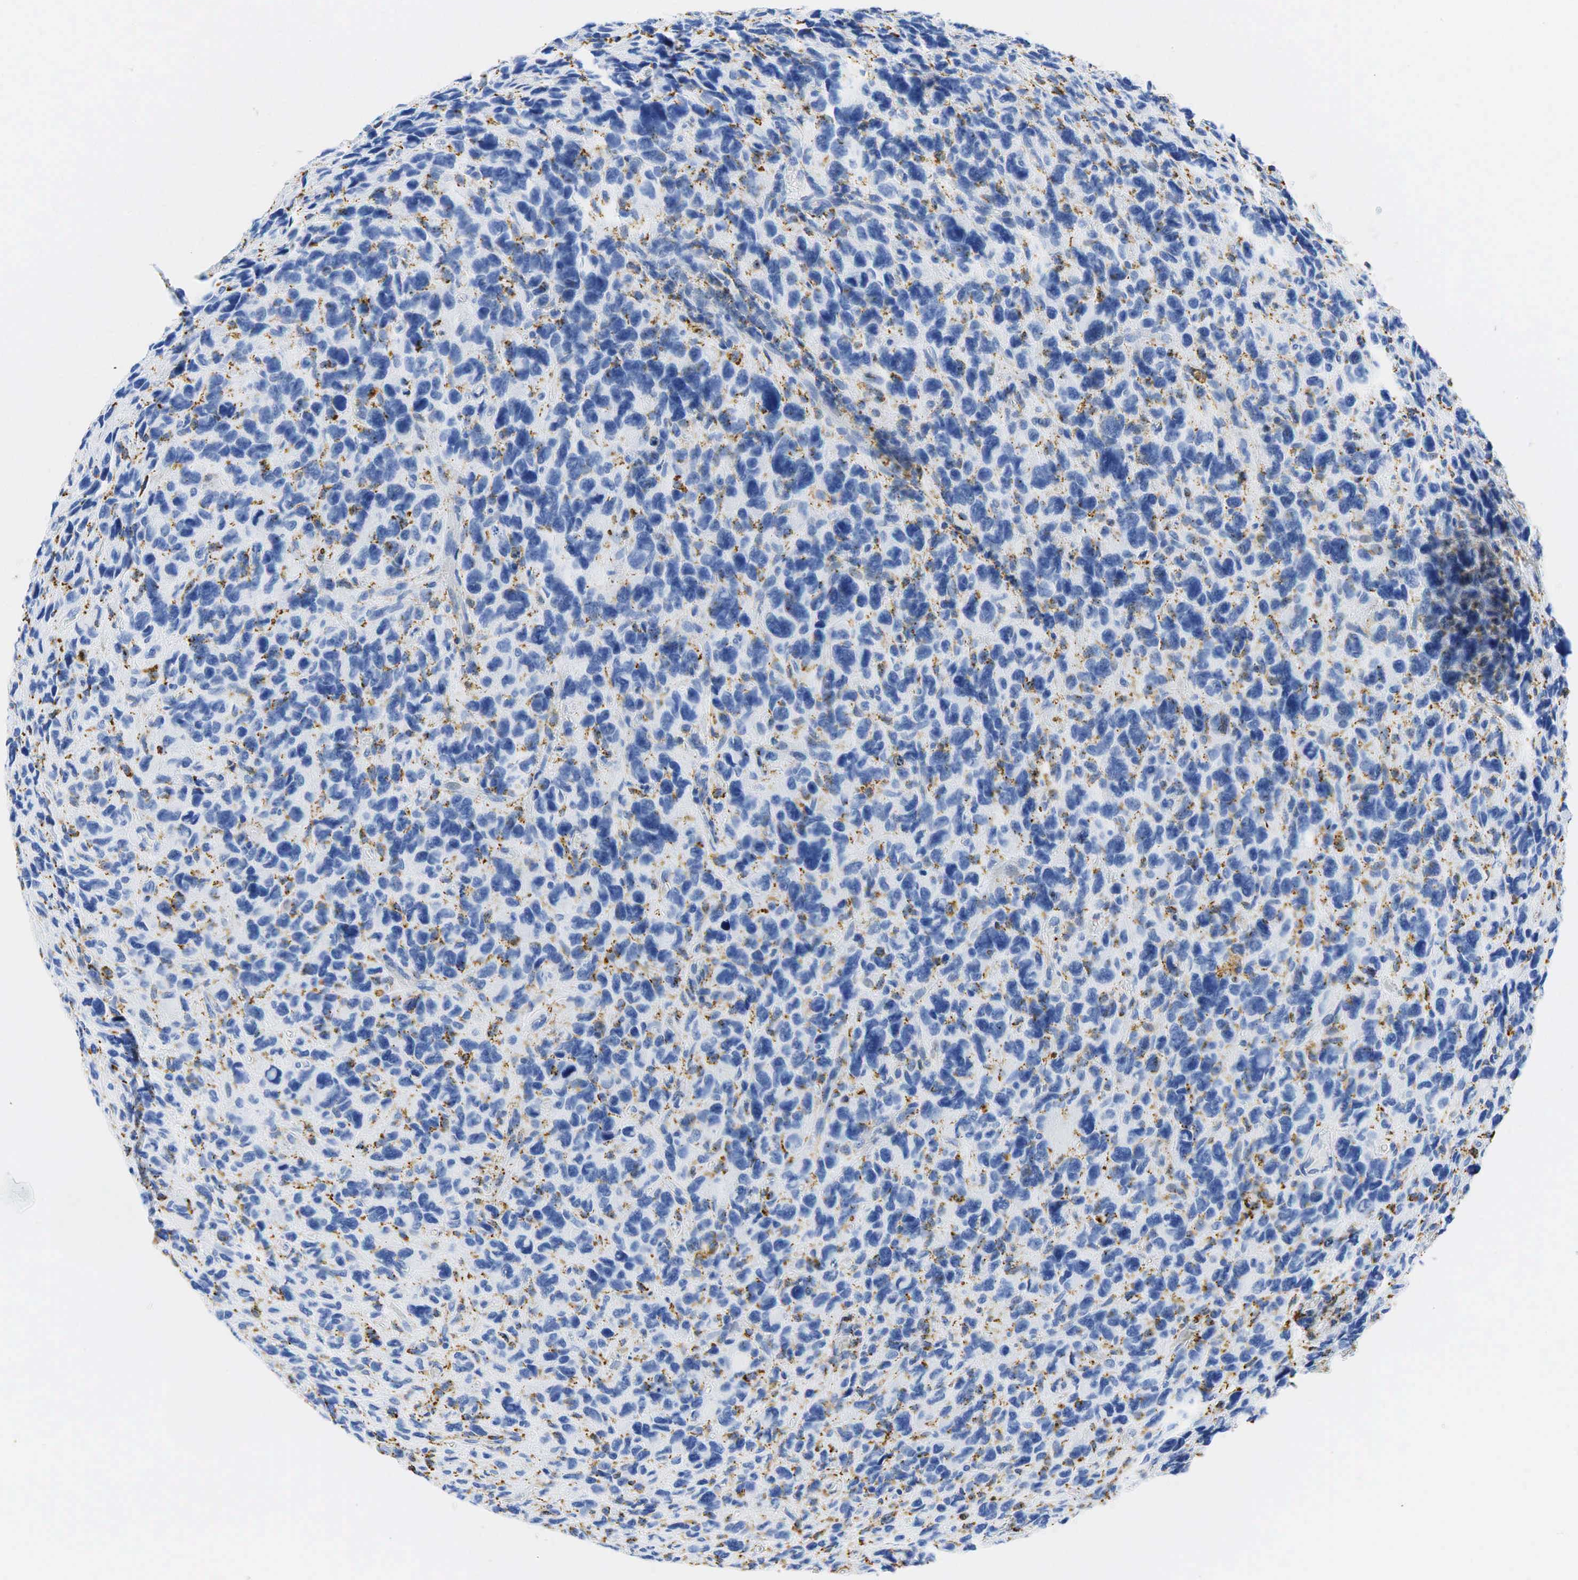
{"staining": {"intensity": "negative", "quantity": "none", "location": "none"}, "tissue": "glioma", "cell_type": "Tumor cells", "image_type": "cancer", "snomed": [{"axis": "morphology", "description": "Glioma, malignant, High grade"}, {"axis": "topography", "description": "Brain"}], "caption": "There is no significant positivity in tumor cells of malignant glioma (high-grade). (Brightfield microscopy of DAB immunohistochemistry (IHC) at high magnification).", "gene": "CD68", "patient": {"sex": "female", "age": 60}}